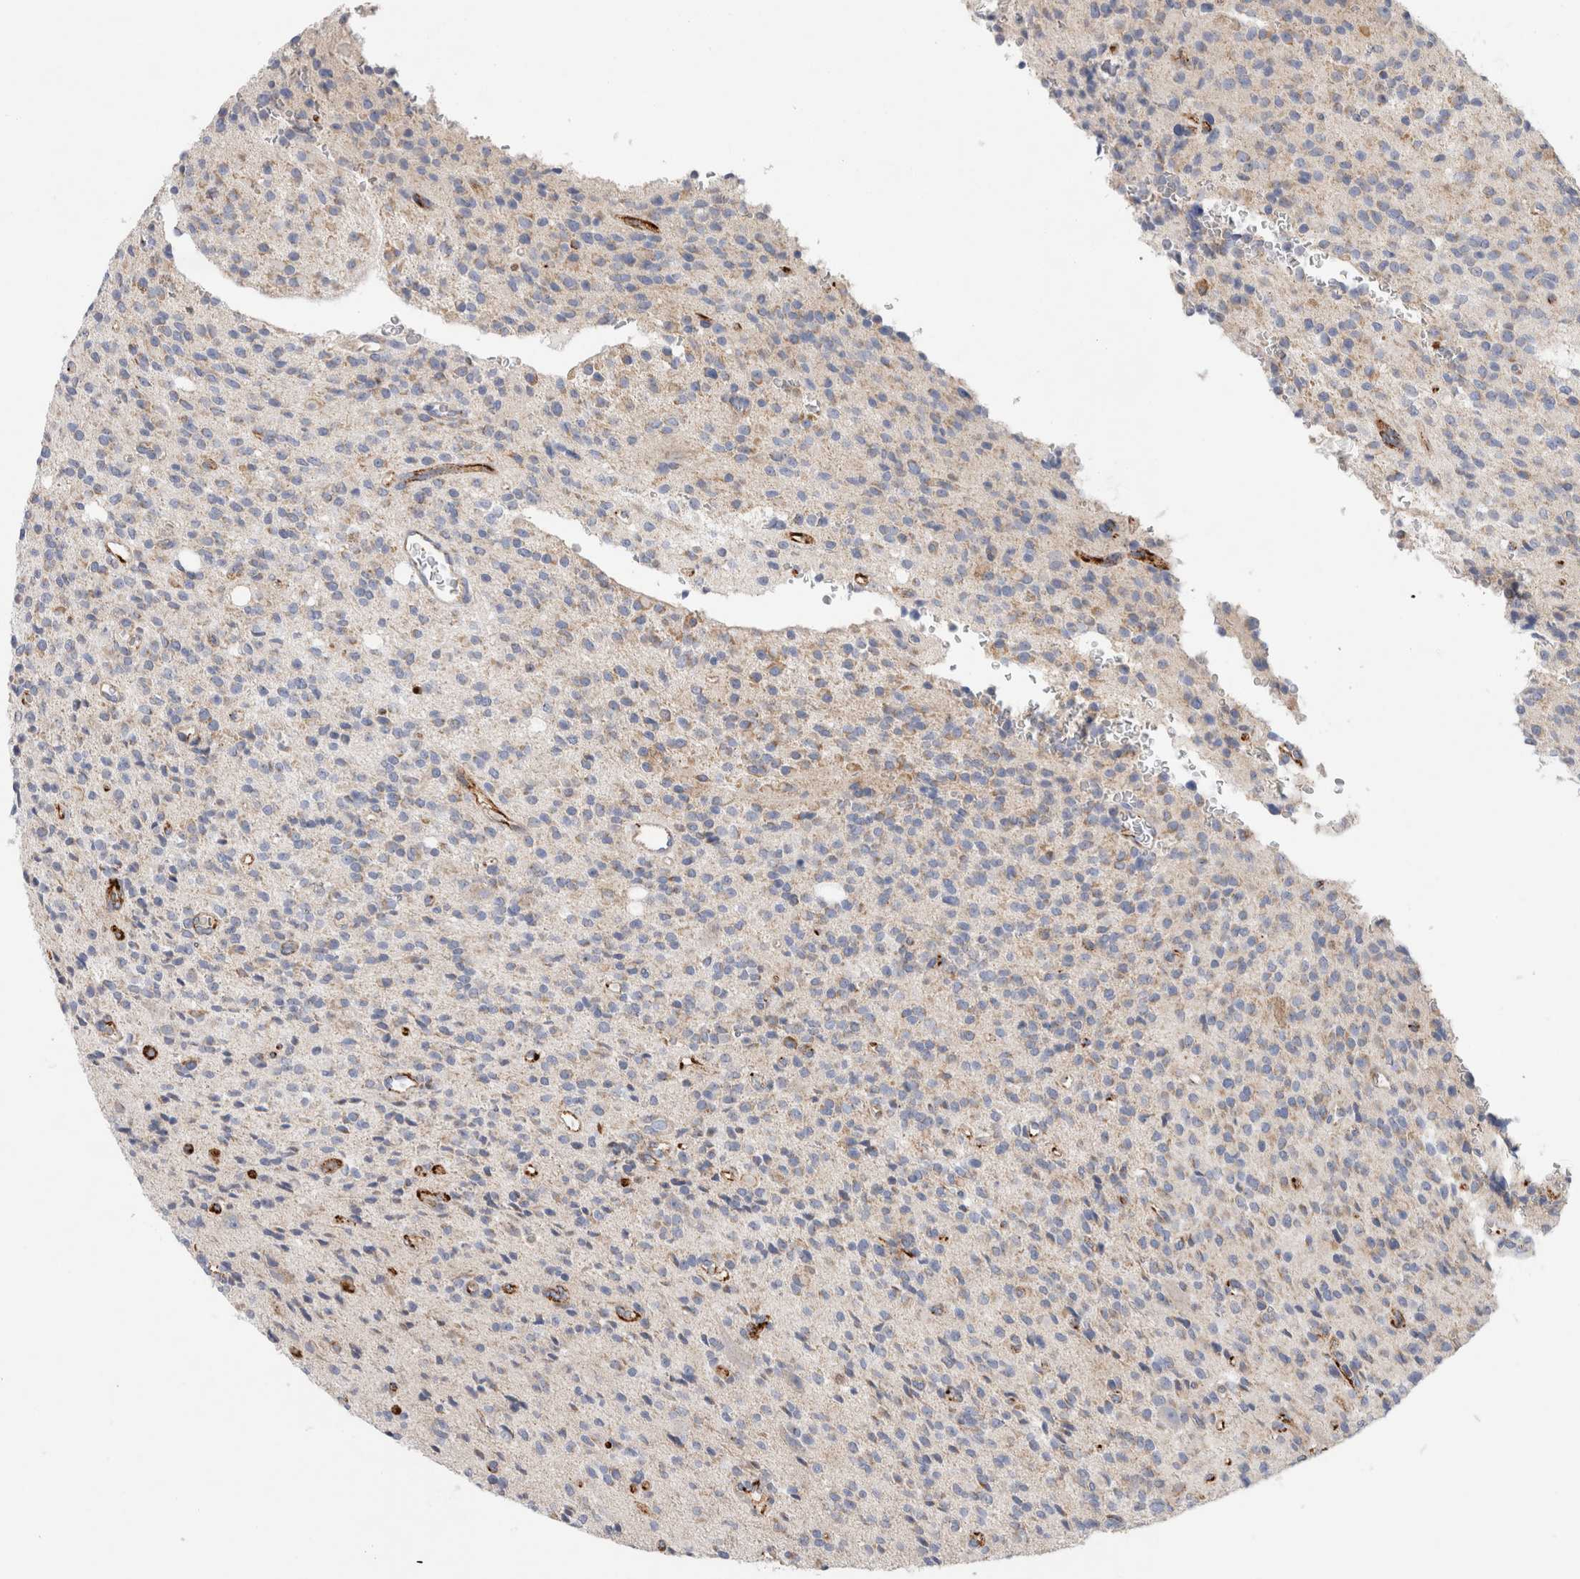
{"staining": {"intensity": "weak", "quantity": "25%-75%", "location": "cytoplasmic/membranous"}, "tissue": "glioma", "cell_type": "Tumor cells", "image_type": "cancer", "snomed": [{"axis": "morphology", "description": "Glioma, malignant, High grade"}, {"axis": "topography", "description": "Brain"}], "caption": "This micrograph displays glioma stained with immunohistochemistry to label a protein in brown. The cytoplasmic/membranous of tumor cells show weak positivity for the protein. Nuclei are counter-stained blue.", "gene": "IARS2", "patient": {"sex": "male", "age": 34}}